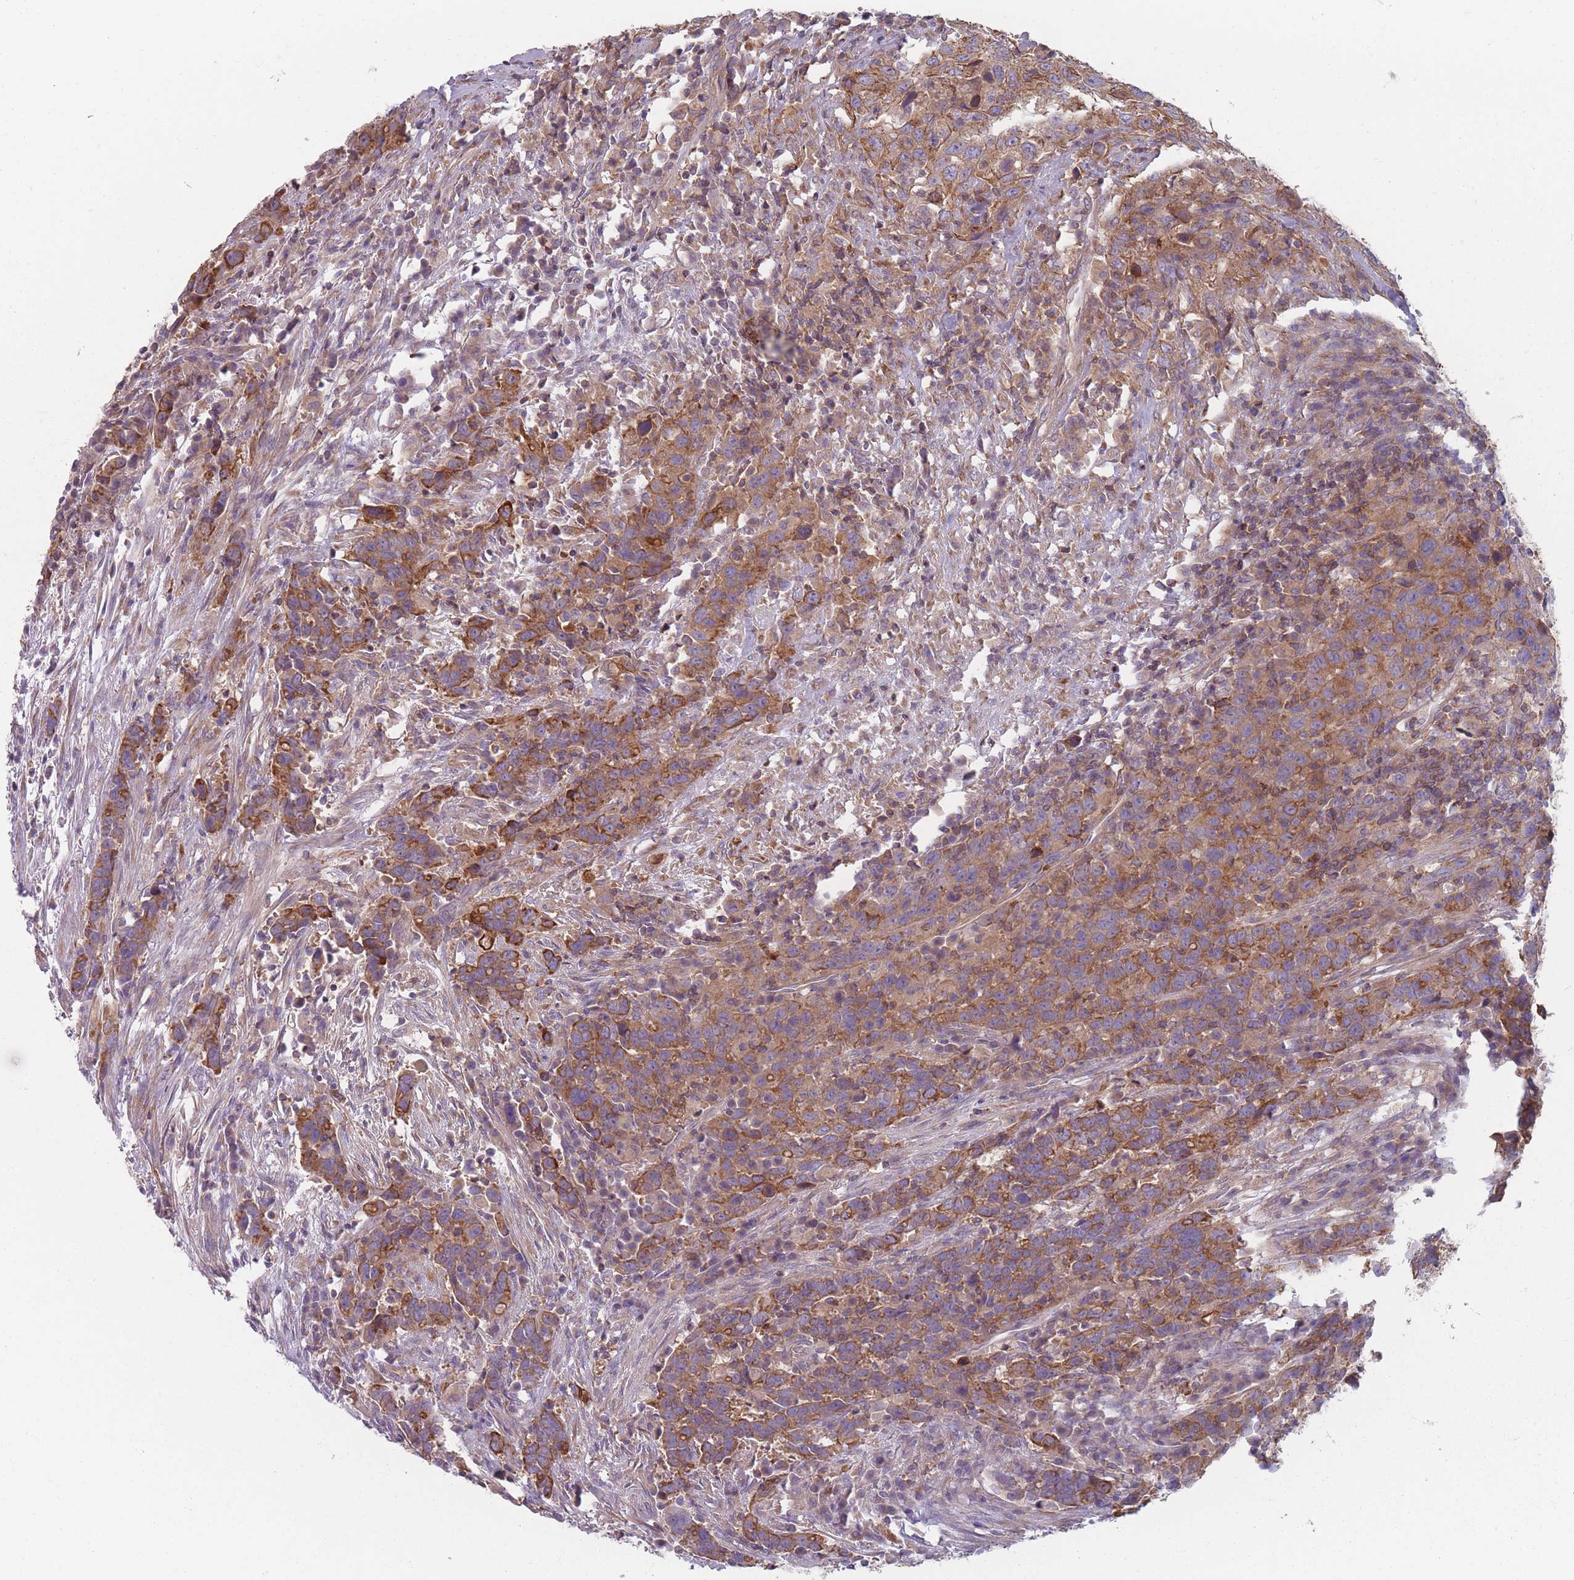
{"staining": {"intensity": "moderate", "quantity": ">75%", "location": "cytoplasmic/membranous"}, "tissue": "urothelial cancer", "cell_type": "Tumor cells", "image_type": "cancer", "snomed": [{"axis": "morphology", "description": "Urothelial carcinoma, High grade"}, {"axis": "topography", "description": "Urinary bladder"}], "caption": "IHC micrograph of human urothelial cancer stained for a protein (brown), which demonstrates medium levels of moderate cytoplasmic/membranous expression in approximately >75% of tumor cells.", "gene": "HSBP1L1", "patient": {"sex": "male", "age": 61}}